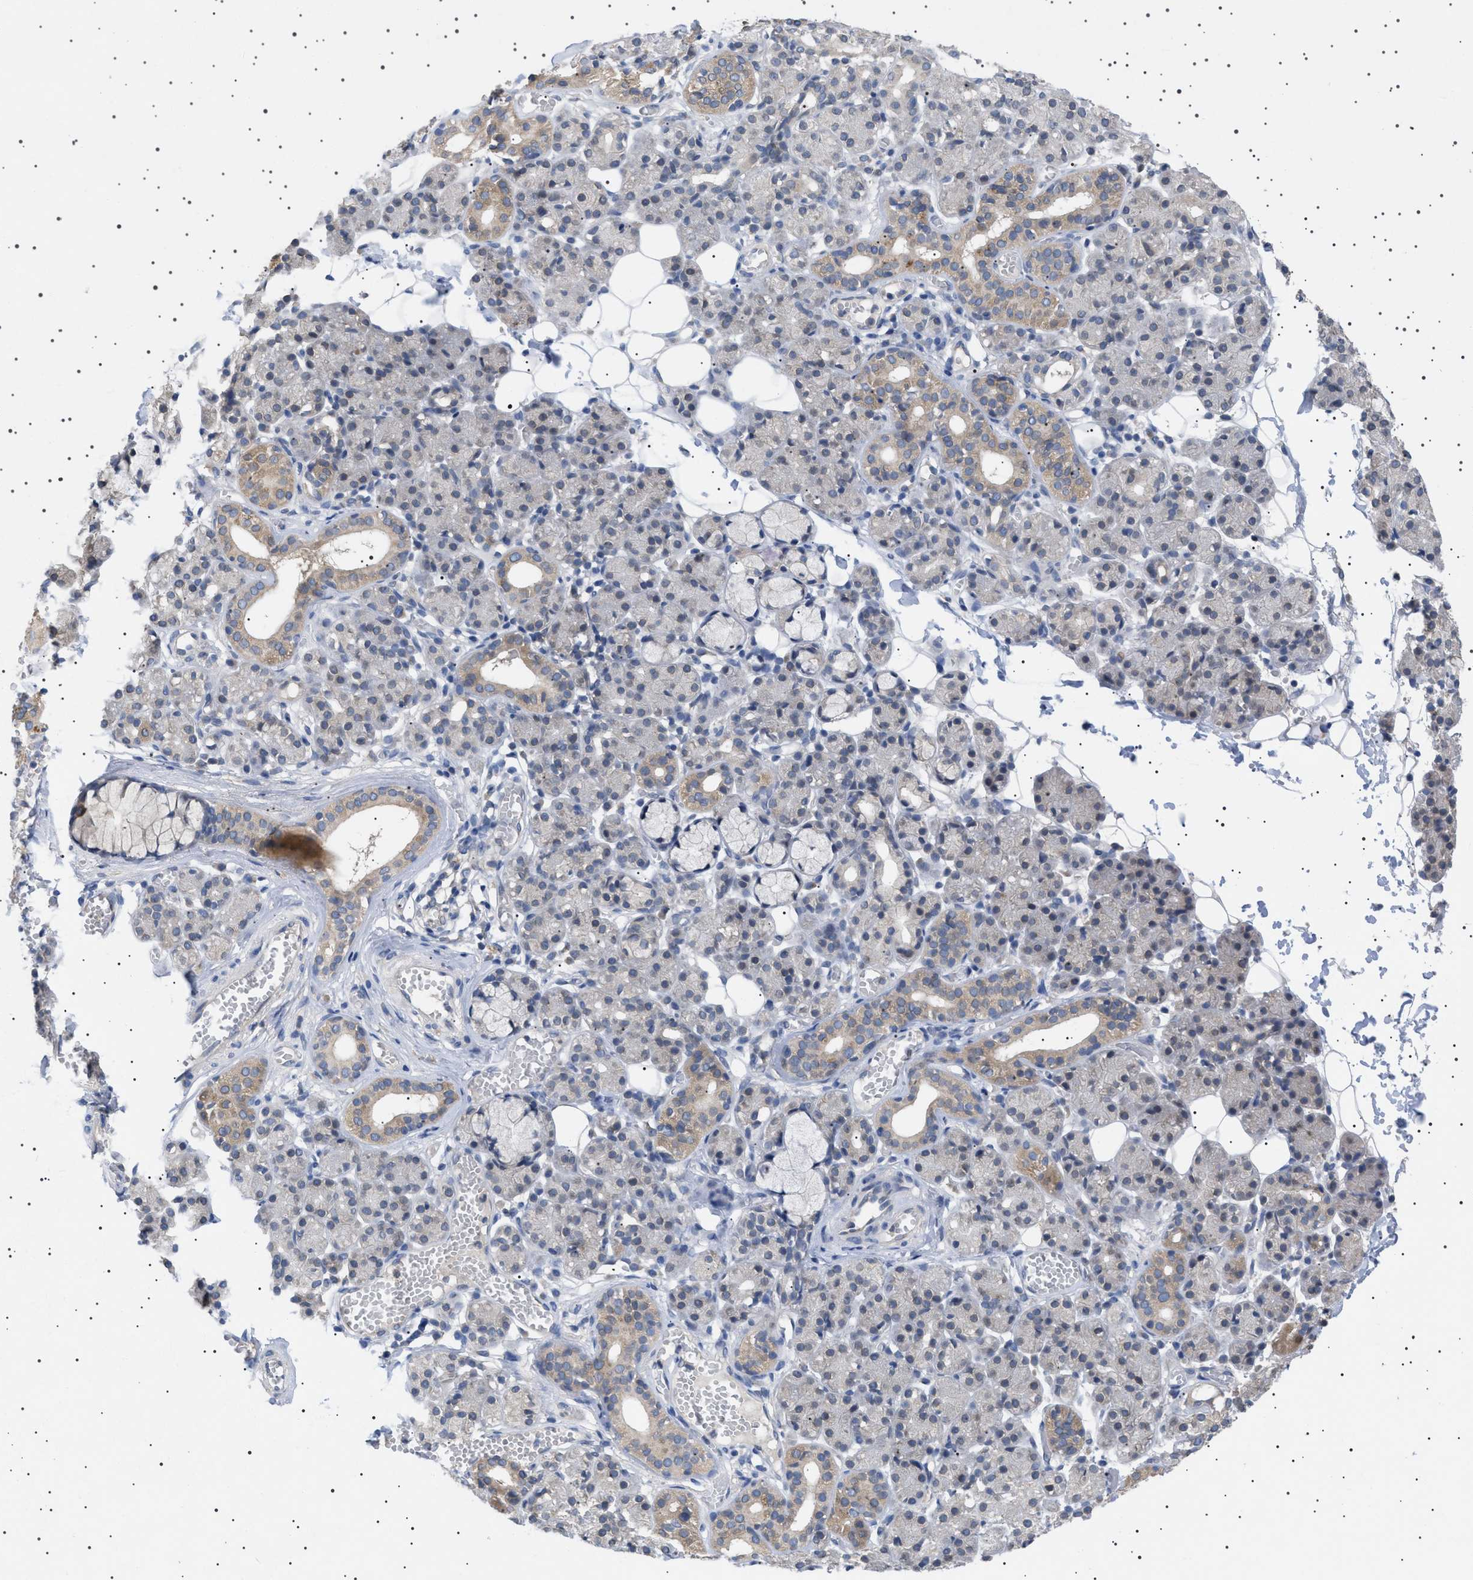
{"staining": {"intensity": "weak", "quantity": "25%-75%", "location": "cytoplasmic/membranous"}, "tissue": "salivary gland", "cell_type": "Glandular cells", "image_type": "normal", "snomed": [{"axis": "morphology", "description": "Normal tissue, NOS"}, {"axis": "topography", "description": "Salivary gland"}], "caption": "A high-resolution image shows immunohistochemistry (IHC) staining of benign salivary gland, which exhibits weak cytoplasmic/membranous staining in approximately 25%-75% of glandular cells. Ihc stains the protein in brown and the nuclei are stained blue.", "gene": "NUP93", "patient": {"sex": "male", "age": 63}}